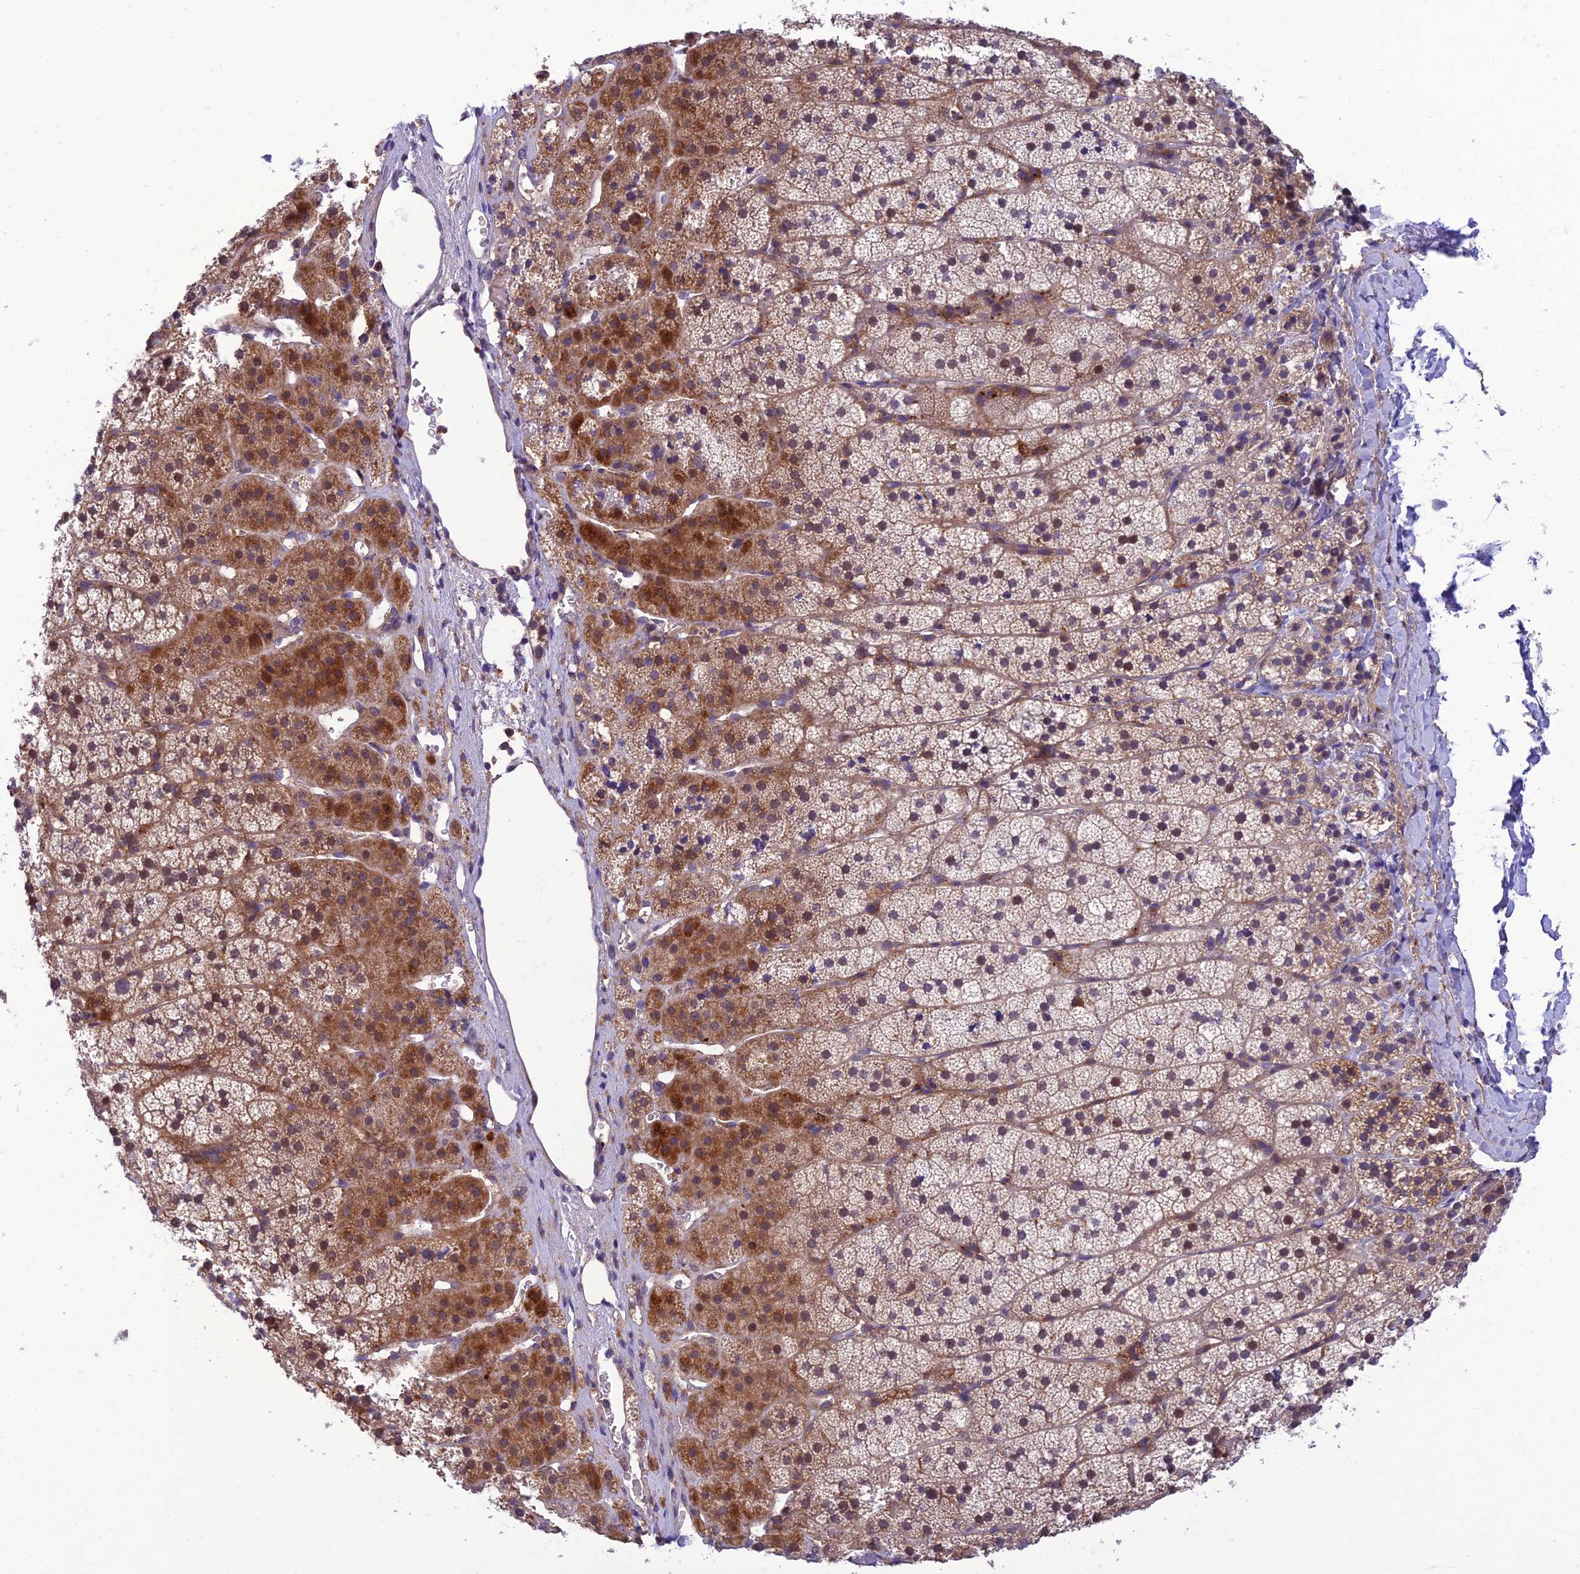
{"staining": {"intensity": "strong", "quantity": "25%-75%", "location": "cytoplasmic/membranous"}, "tissue": "adrenal gland", "cell_type": "Glandular cells", "image_type": "normal", "snomed": [{"axis": "morphology", "description": "Normal tissue, NOS"}, {"axis": "topography", "description": "Adrenal gland"}], "caption": "Protein staining of benign adrenal gland demonstrates strong cytoplasmic/membranous expression in about 25%-75% of glandular cells.", "gene": "IRAK3", "patient": {"sex": "female", "age": 44}}